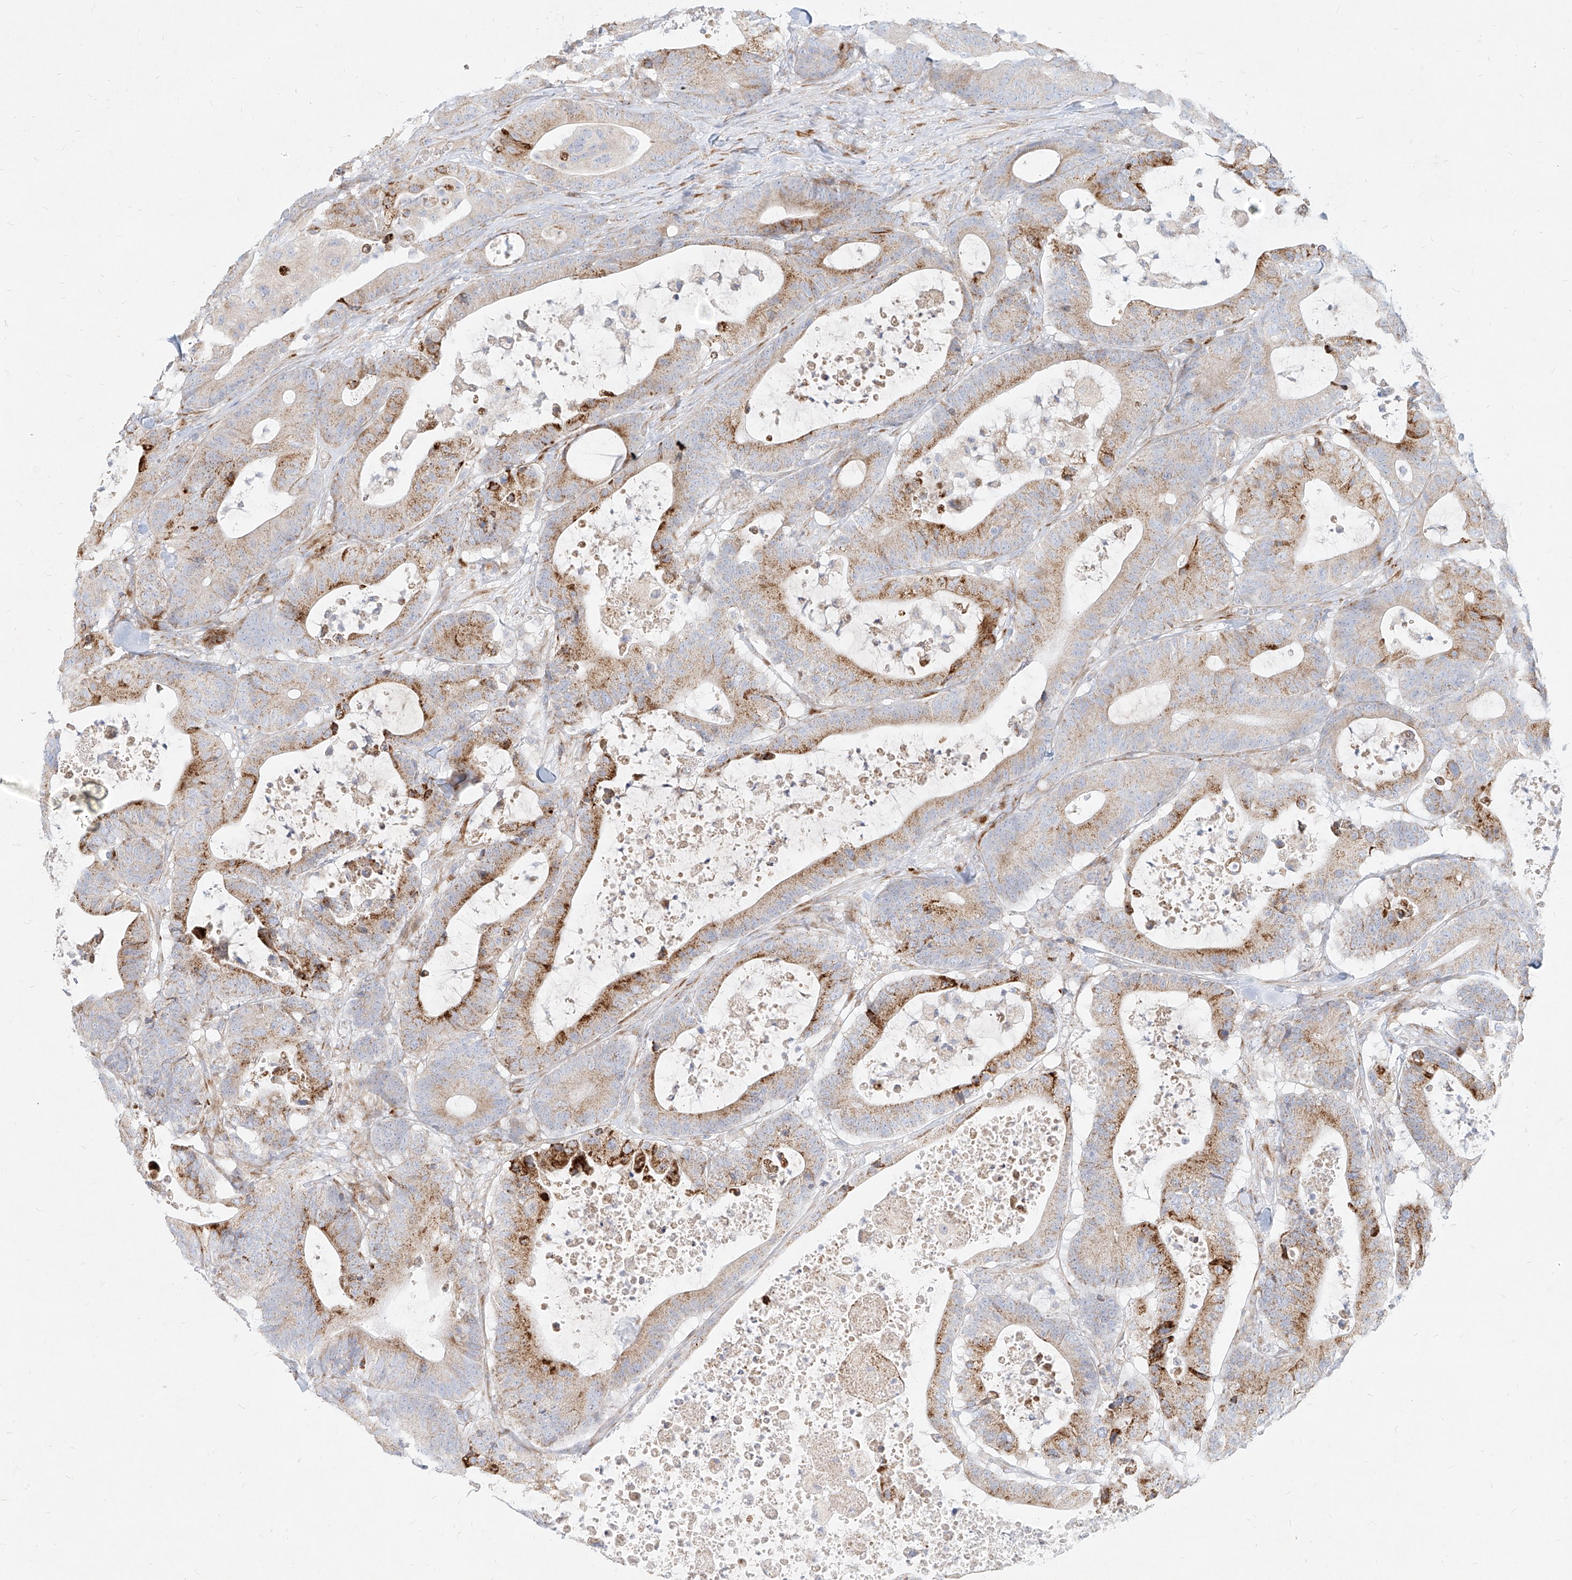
{"staining": {"intensity": "moderate", "quantity": ">75%", "location": "cytoplasmic/membranous"}, "tissue": "colorectal cancer", "cell_type": "Tumor cells", "image_type": "cancer", "snomed": [{"axis": "morphology", "description": "Adenocarcinoma, NOS"}, {"axis": "topography", "description": "Colon"}], "caption": "Immunohistochemical staining of human adenocarcinoma (colorectal) displays medium levels of moderate cytoplasmic/membranous expression in about >75% of tumor cells.", "gene": "MTX2", "patient": {"sex": "female", "age": 84}}